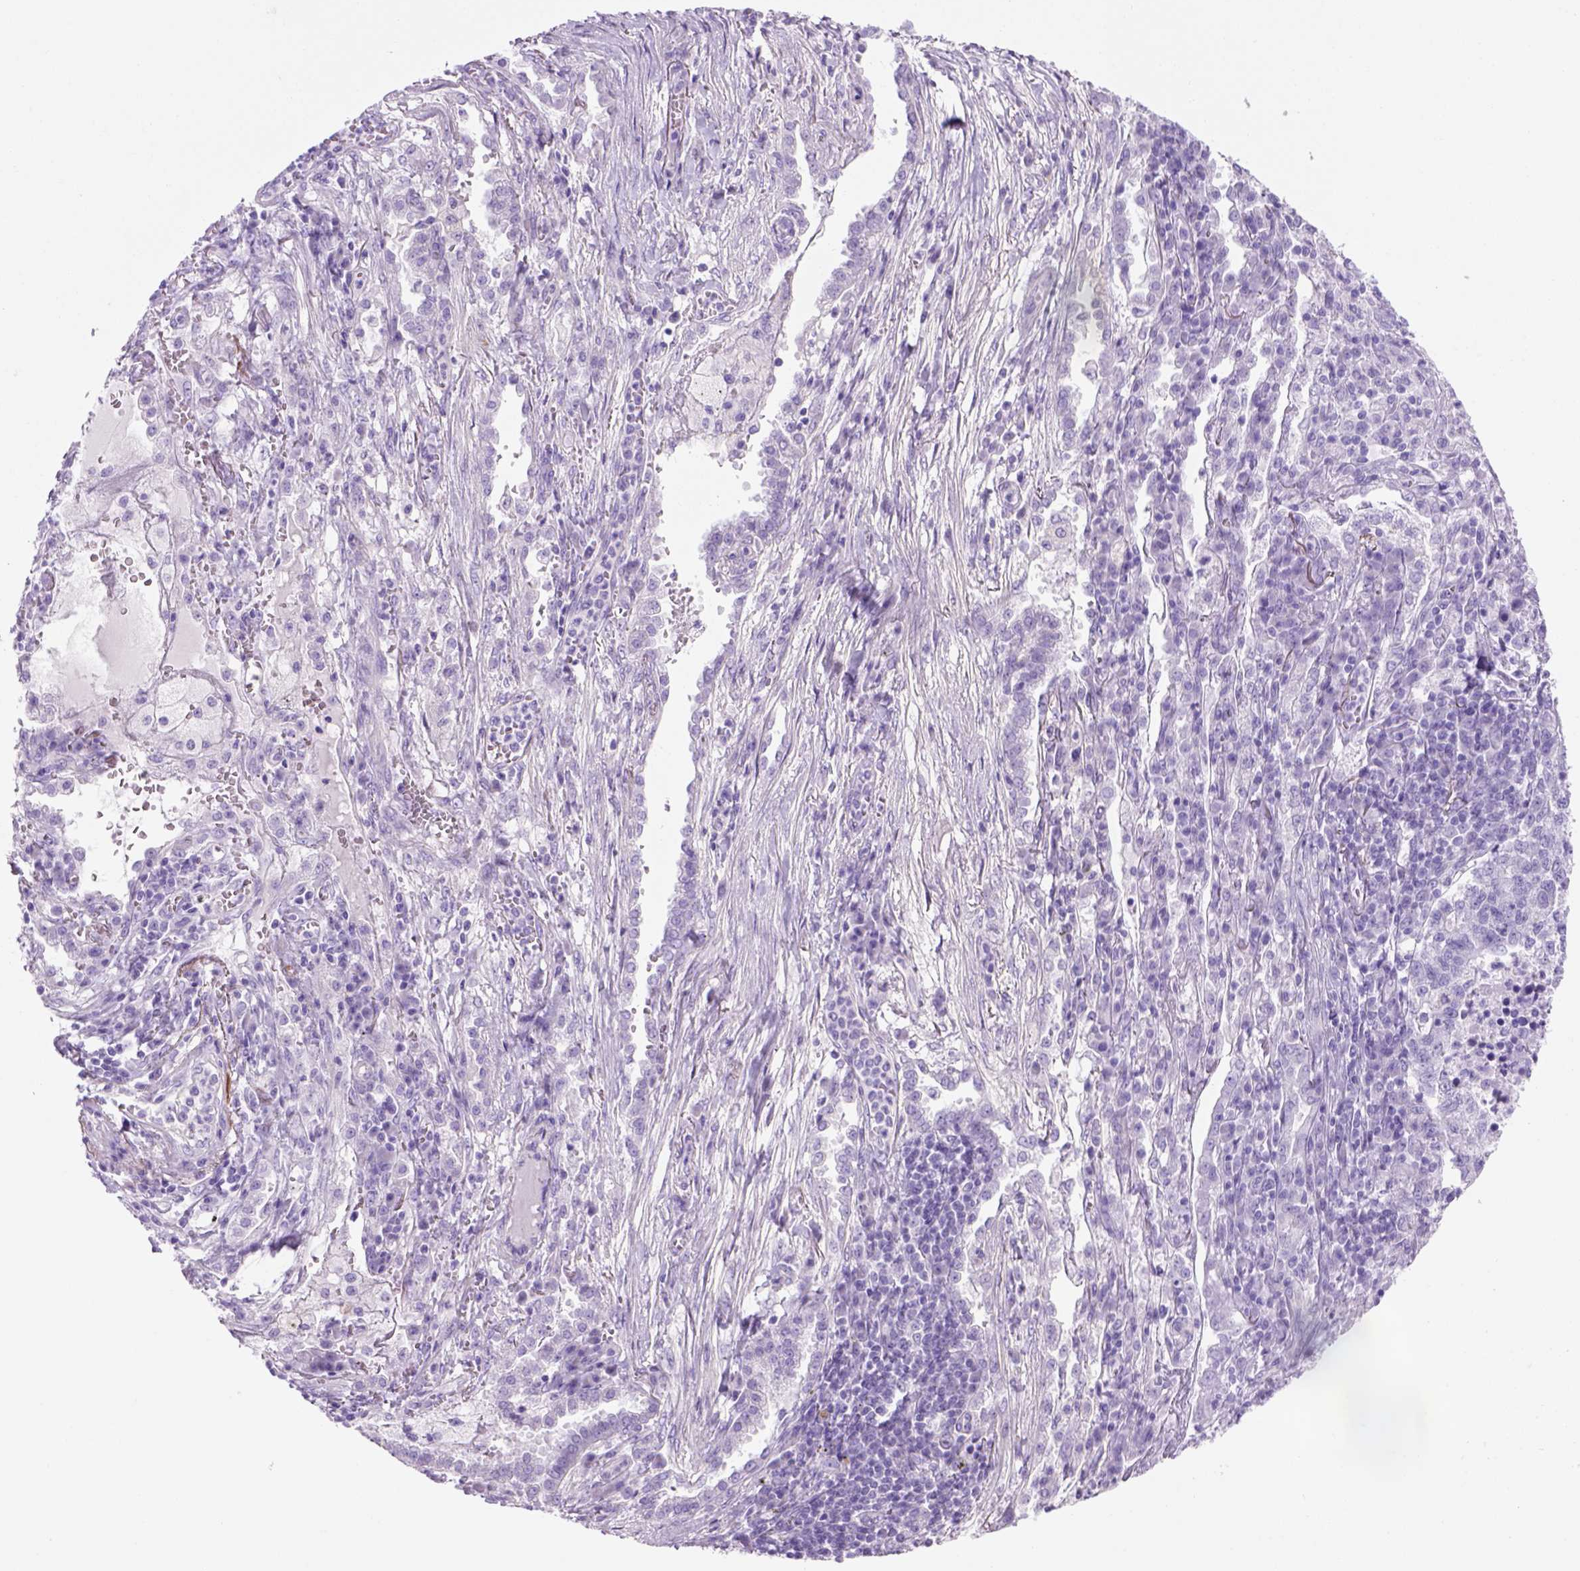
{"staining": {"intensity": "negative", "quantity": "none", "location": "none"}, "tissue": "lung cancer", "cell_type": "Tumor cells", "image_type": "cancer", "snomed": [{"axis": "morphology", "description": "Adenocarcinoma, NOS"}, {"axis": "topography", "description": "Lung"}], "caption": "This is an IHC micrograph of adenocarcinoma (lung). There is no expression in tumor cells.", "gene": "ARHGEF33", "patient": {"sex": "male", "age": 57}}